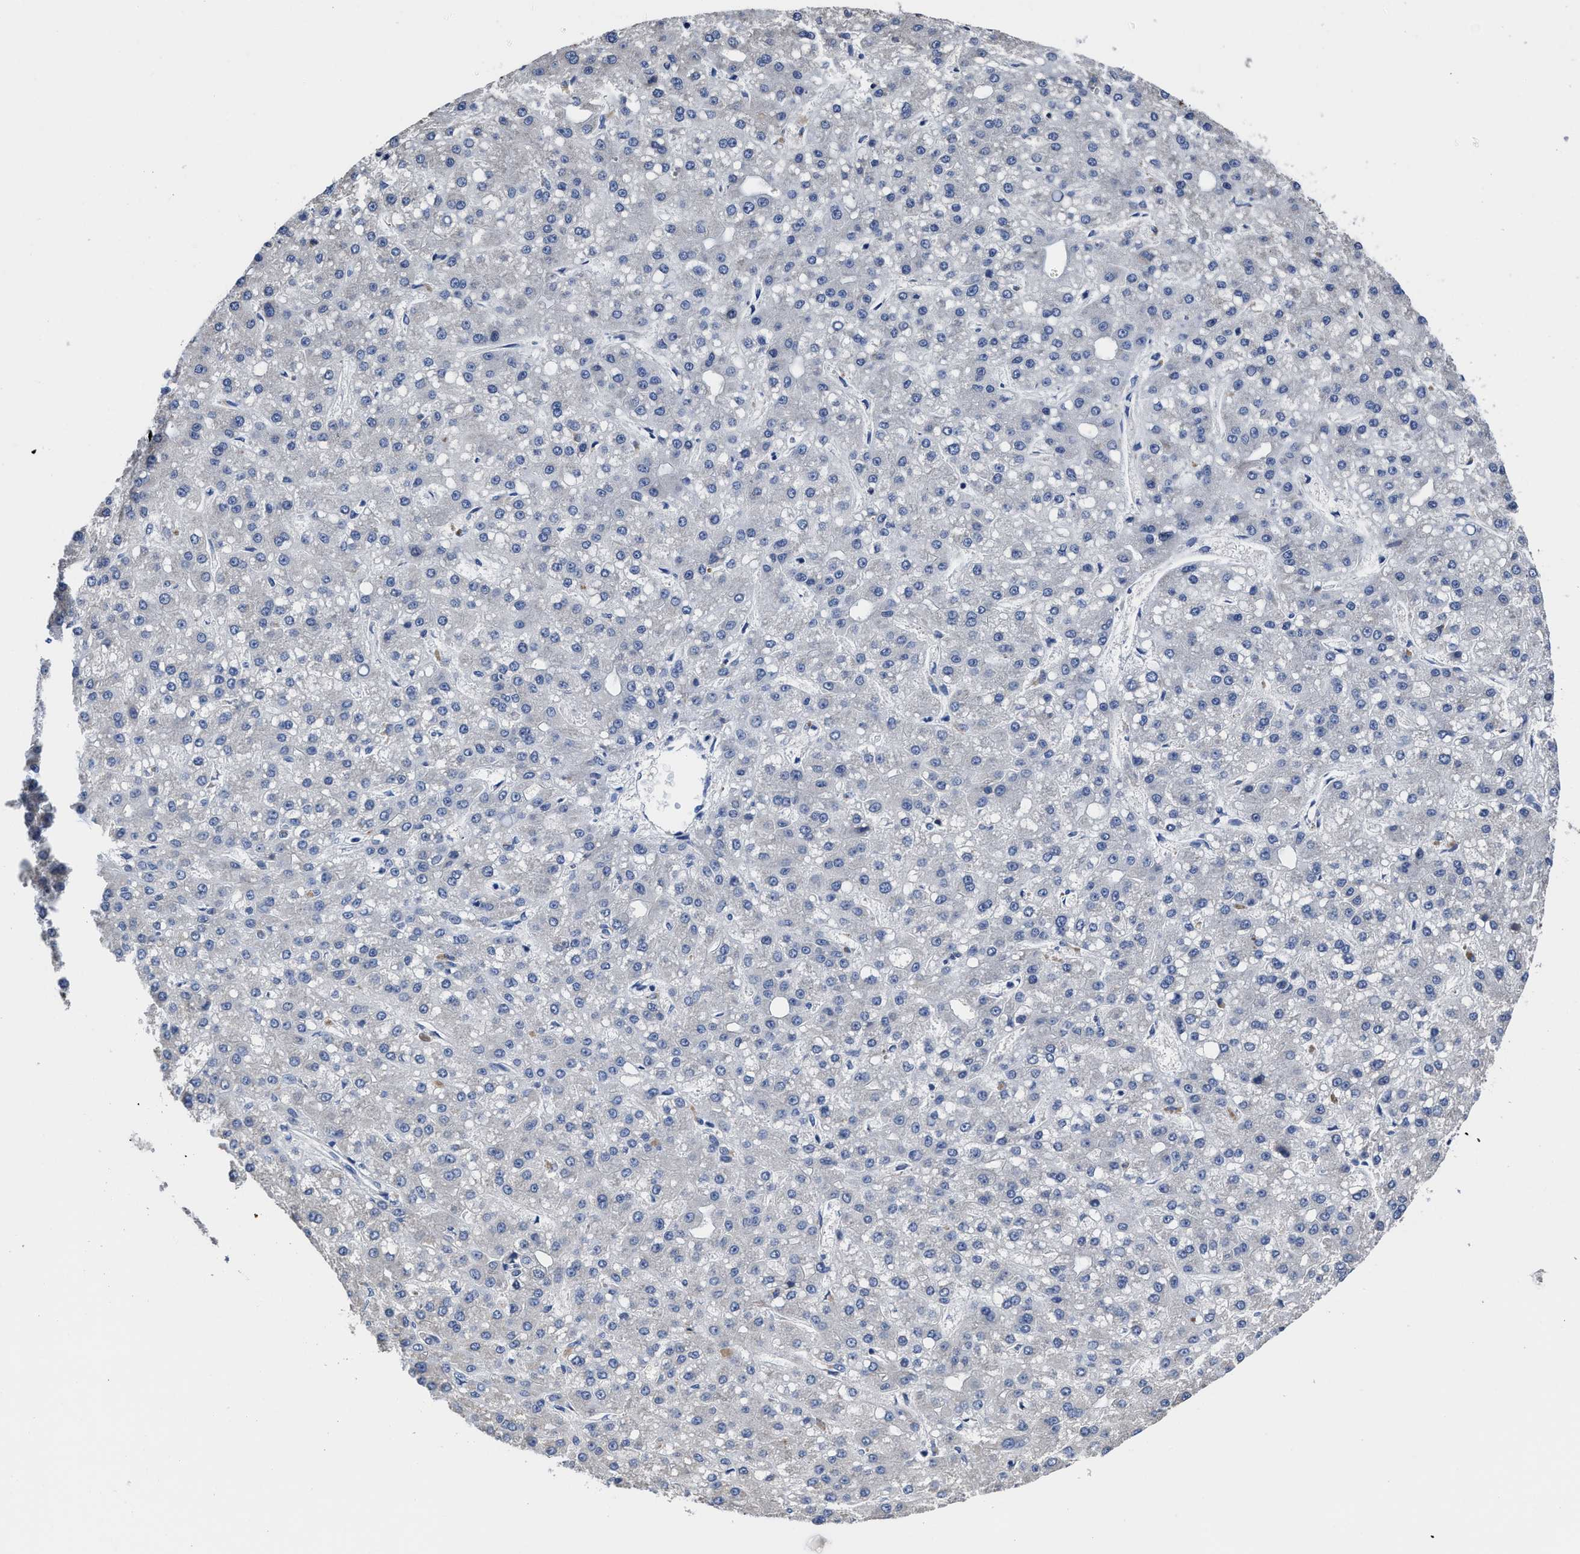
{"staining": {"intensity": "negative", "quantity": "none", "location": "none"}, "tissue": "liver cancer", "cell_type": "Tumor cells", "image_type": "cancer", "snomed": [{"axis": "morphology", "description": "Carcinoma, Hepatocellular, NOS"}, {"axis": "topography", "description": "Liver"}], "caption": "Liver cancer was stained to show a protein in brown. There is no significant positivity in tumor cells.", "gene": "HOOK1", "patient": {"sex": "male", "age": 67}}